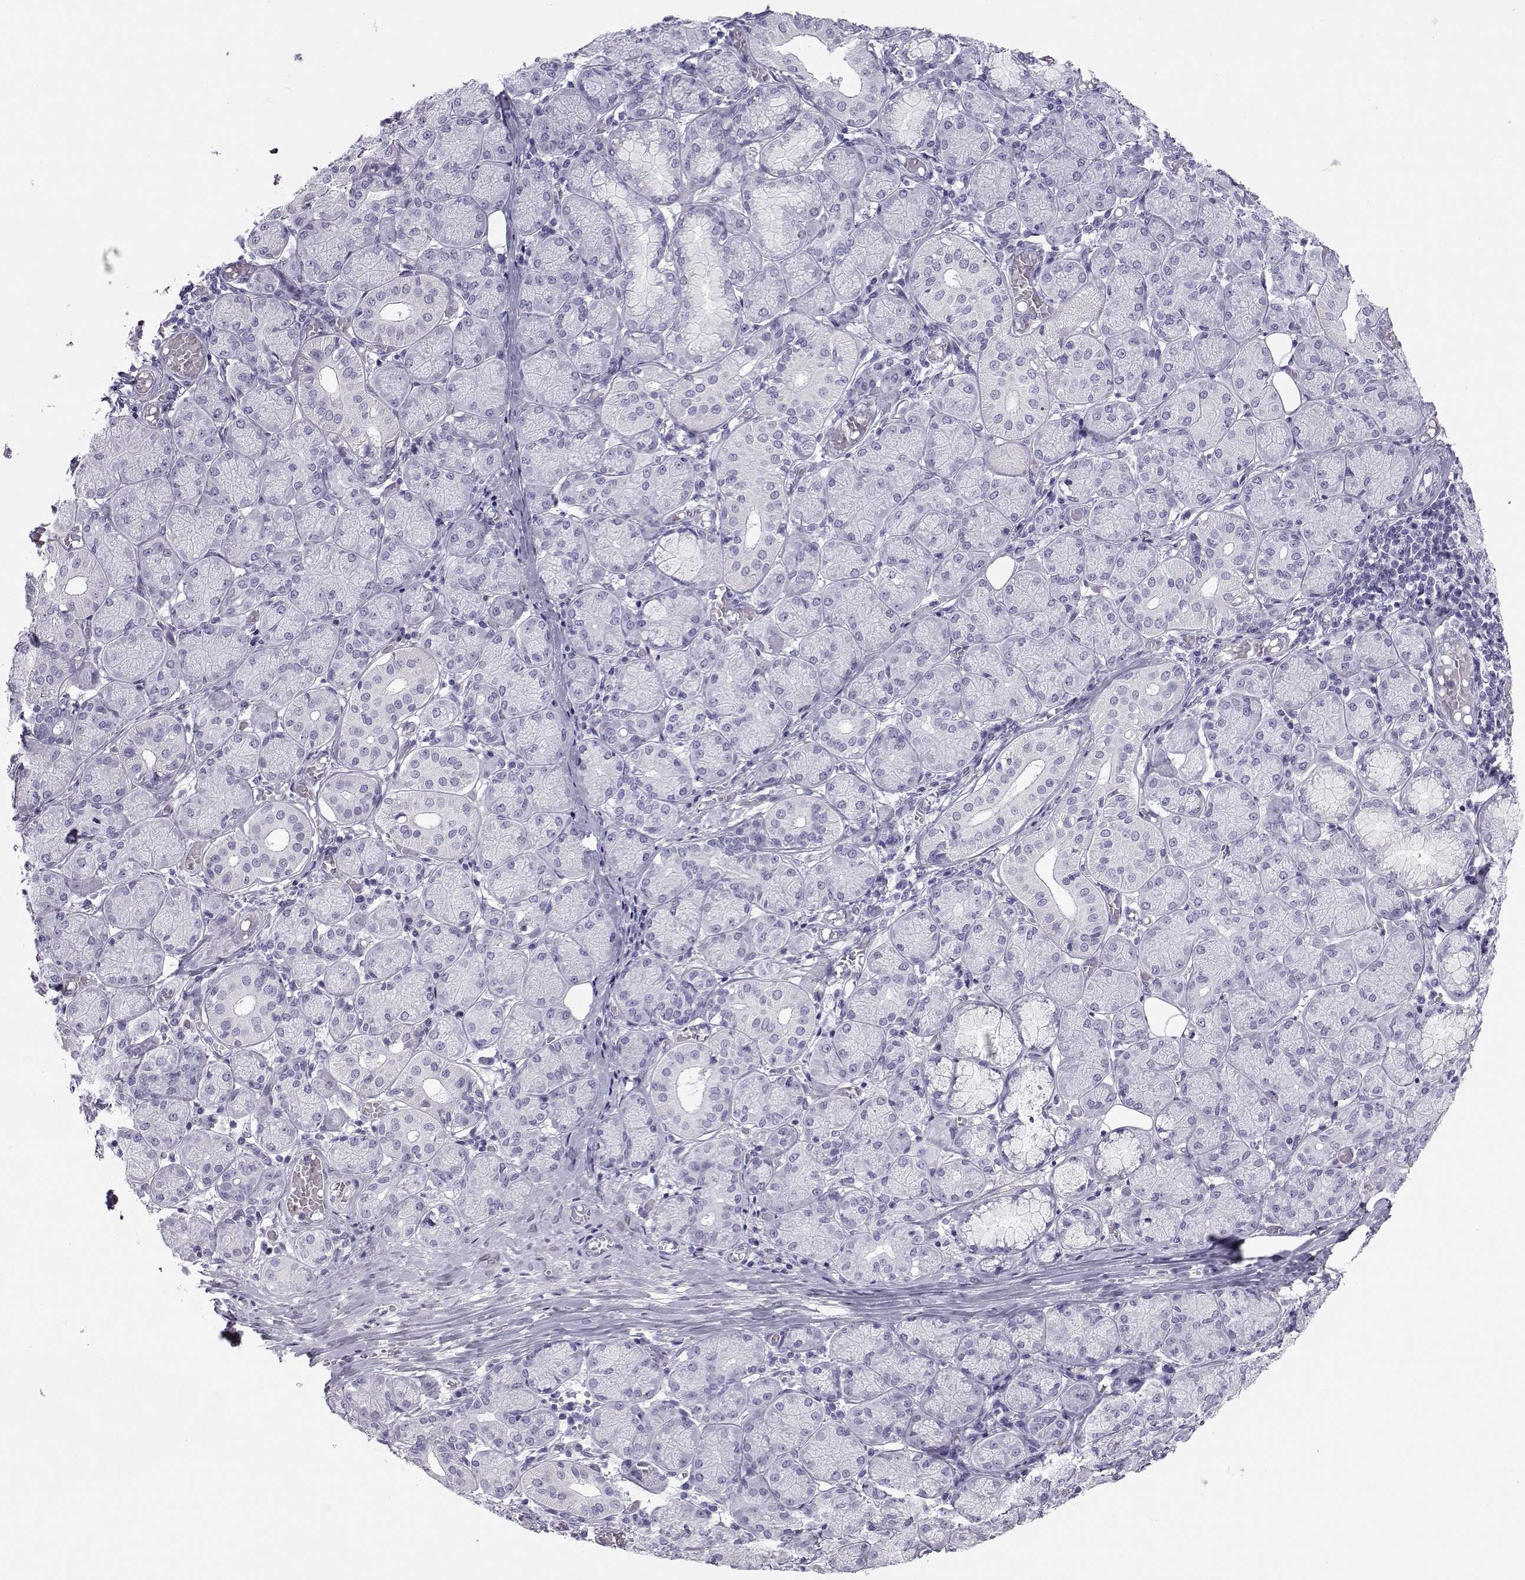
{"staining": {"intensity": "negative", "quantity": "none", "location": "none"}, "tissue": "salivary gland", "cell_type": "Glandular cells", "image_type": "normal", "snomed": [{"axis": "morphology", "description": "Normal tissue, NOS"}, {"axis": "topography", "description": "Salivary gland"}, {"axis": "topography", "description": "Peripheral nerve tissue"}], "caption": "Immunohistochemical staining of benign salivary gland demonstrates no significant positivity in glandular cells.", "gene": "SST", "patient": {"sex": "female", "age": 24}}